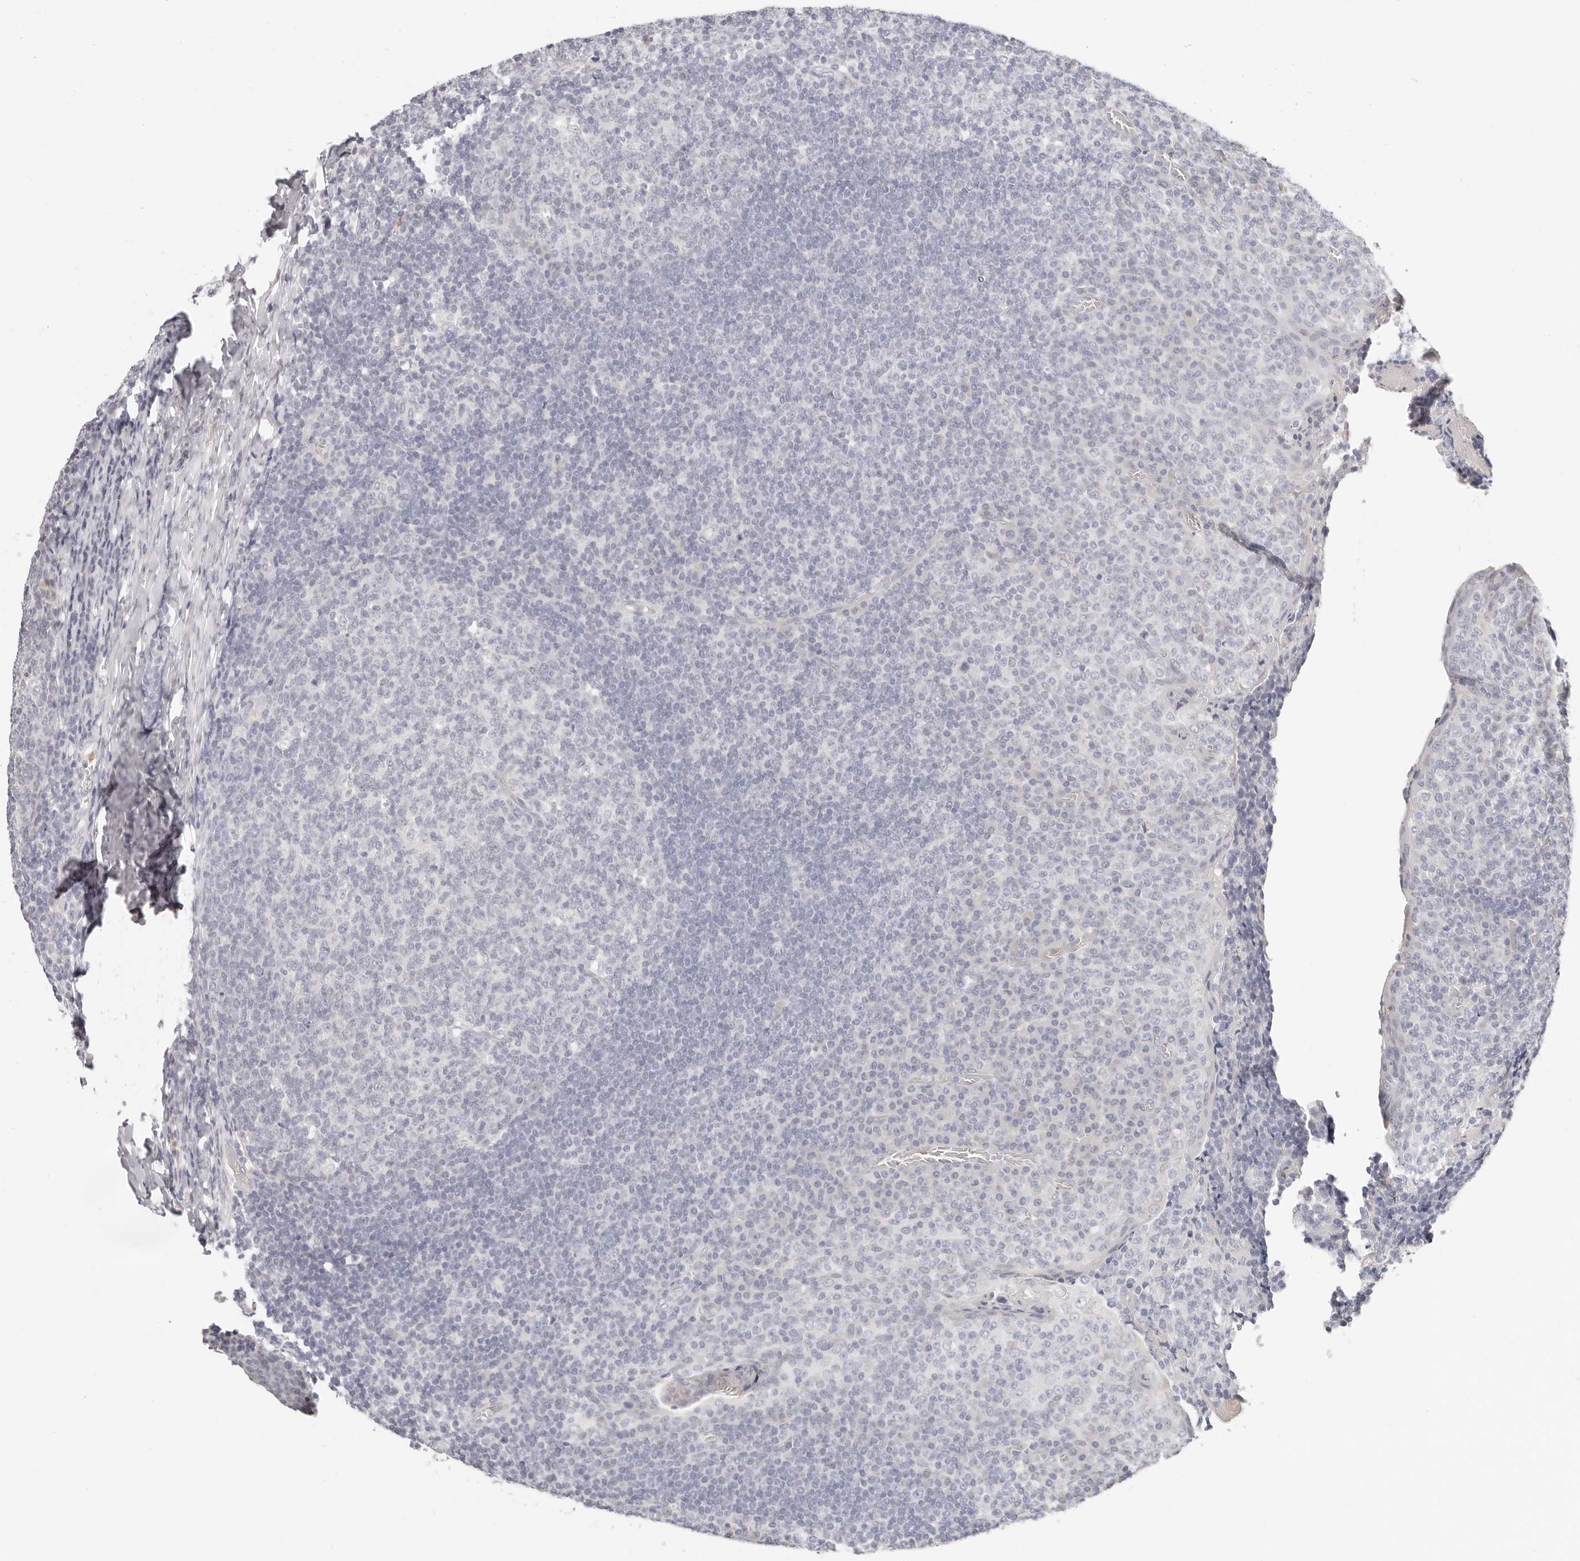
{"staining": {"intensity": "negative", "quantity": "none", "location": "none"}, "tissue": "tonsil", "cell_type": "Germinal center cells", "image_type": "normal", "snomed": [{"axis": "morphology", "description": "Normal tissue, NOS"}, {"axis": "topography", "description": "Tonsil"}], "caption": "This is an immunohistochemistry photomicrograph of unremarkable human tonsil. There is no expression in germinal center cells.", "gene": "ASCL1", "patient": {"sex": "female", "age": 19}}